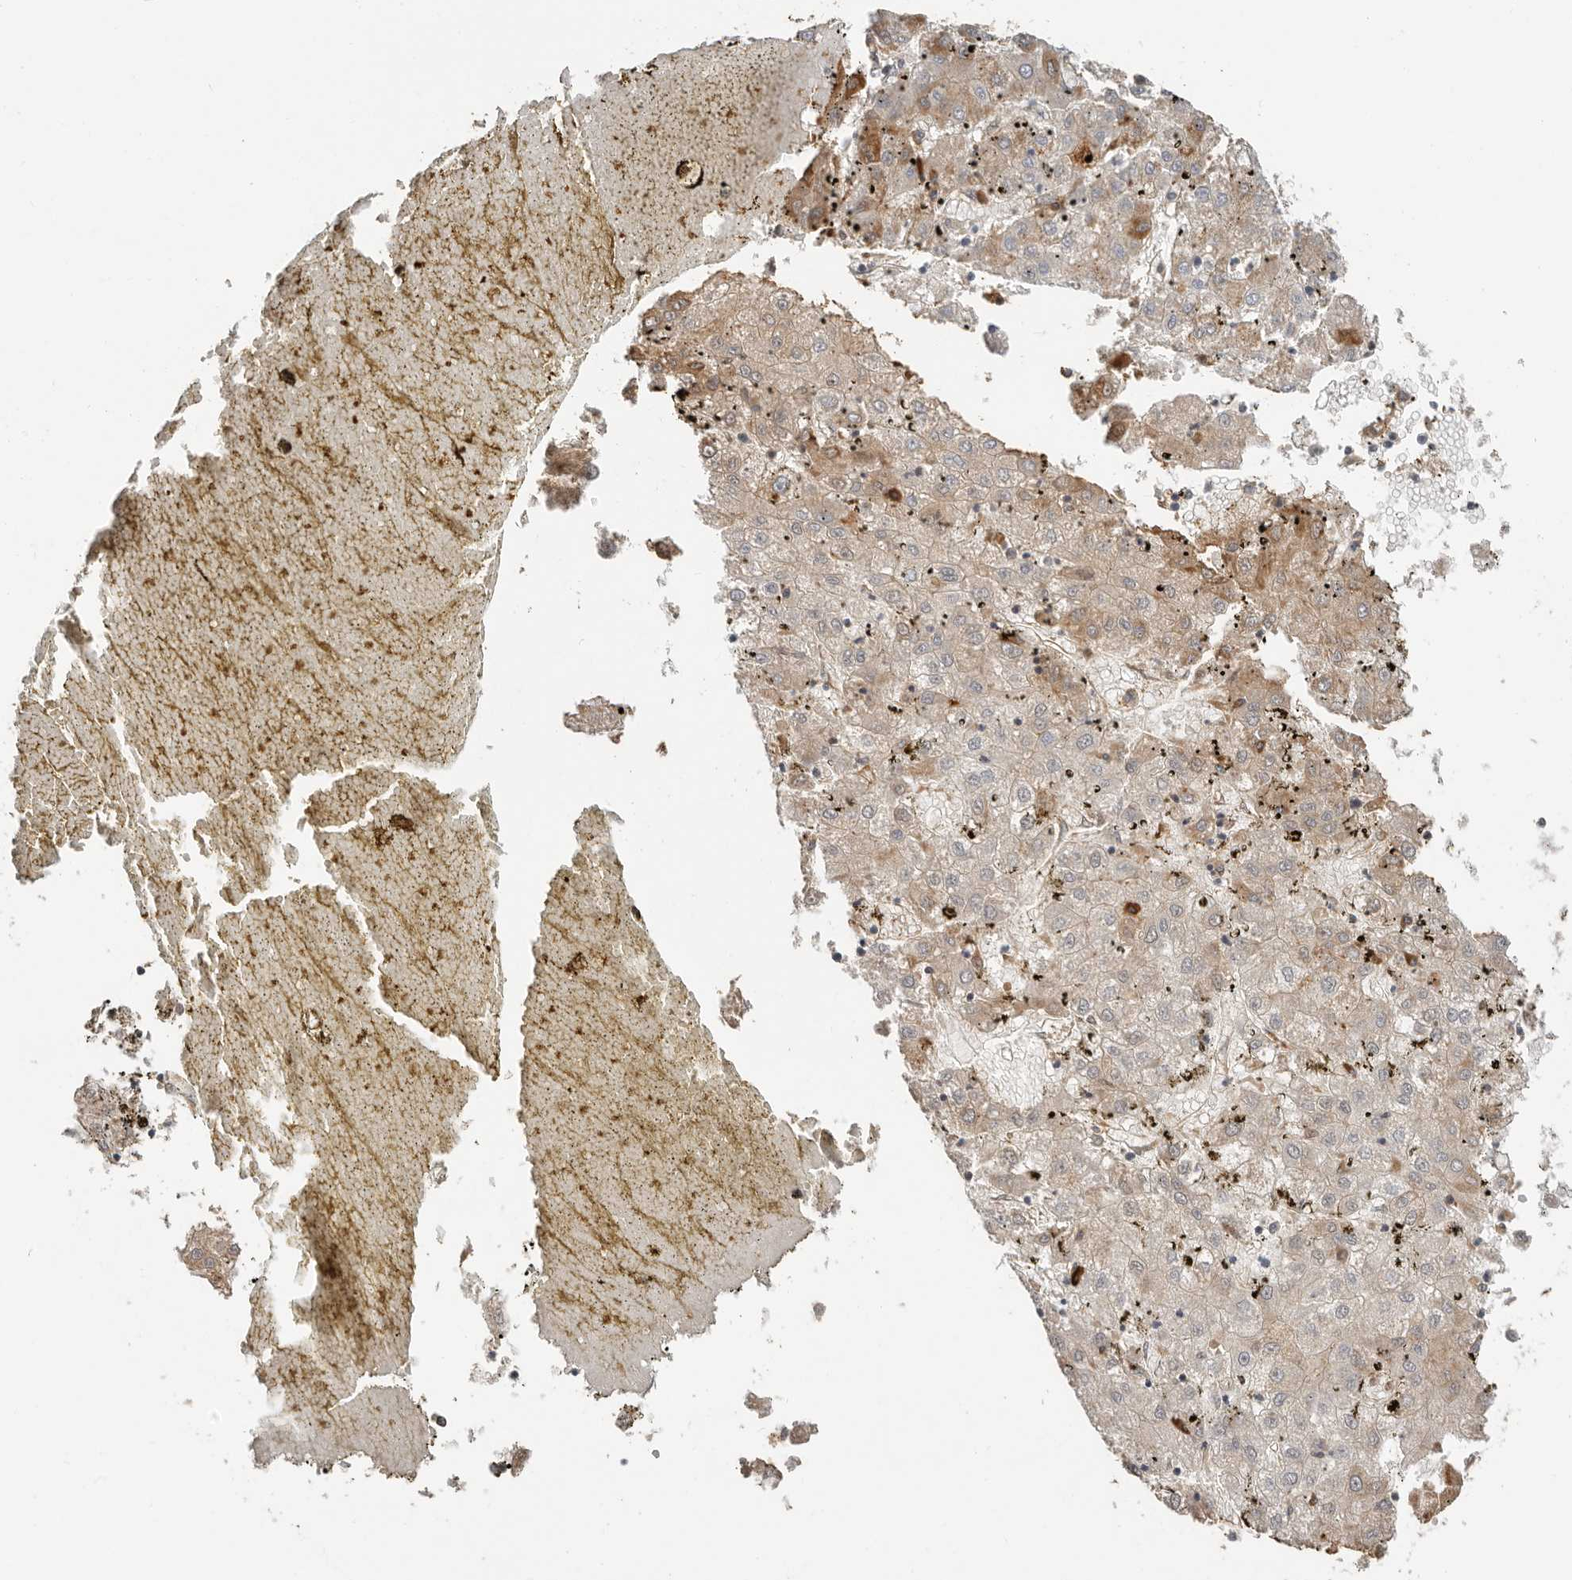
{"staining": {"intensity": "moderate", "quantity": "<25%", "location": "cytoplasmic/membranous"}, "tissue": "liver cancer", "cell_type": "Tumor cells", "image_type": "cancer", "snomed": [{"axis": "morphology", "description": "Carcinoma, Hepatocellular, NOS"}, {"axis": "topography", "description": "Liver"}], "caption": "There is low levels of moderate cytoplasmic/membranous expression in tumor cells of liver cancer (hepatocellular carcinoma), as demonstrated by immunohistochemical staining (brown color).", "gene": "MTFR2", "patient": {"sex": "male", "age": 72}}